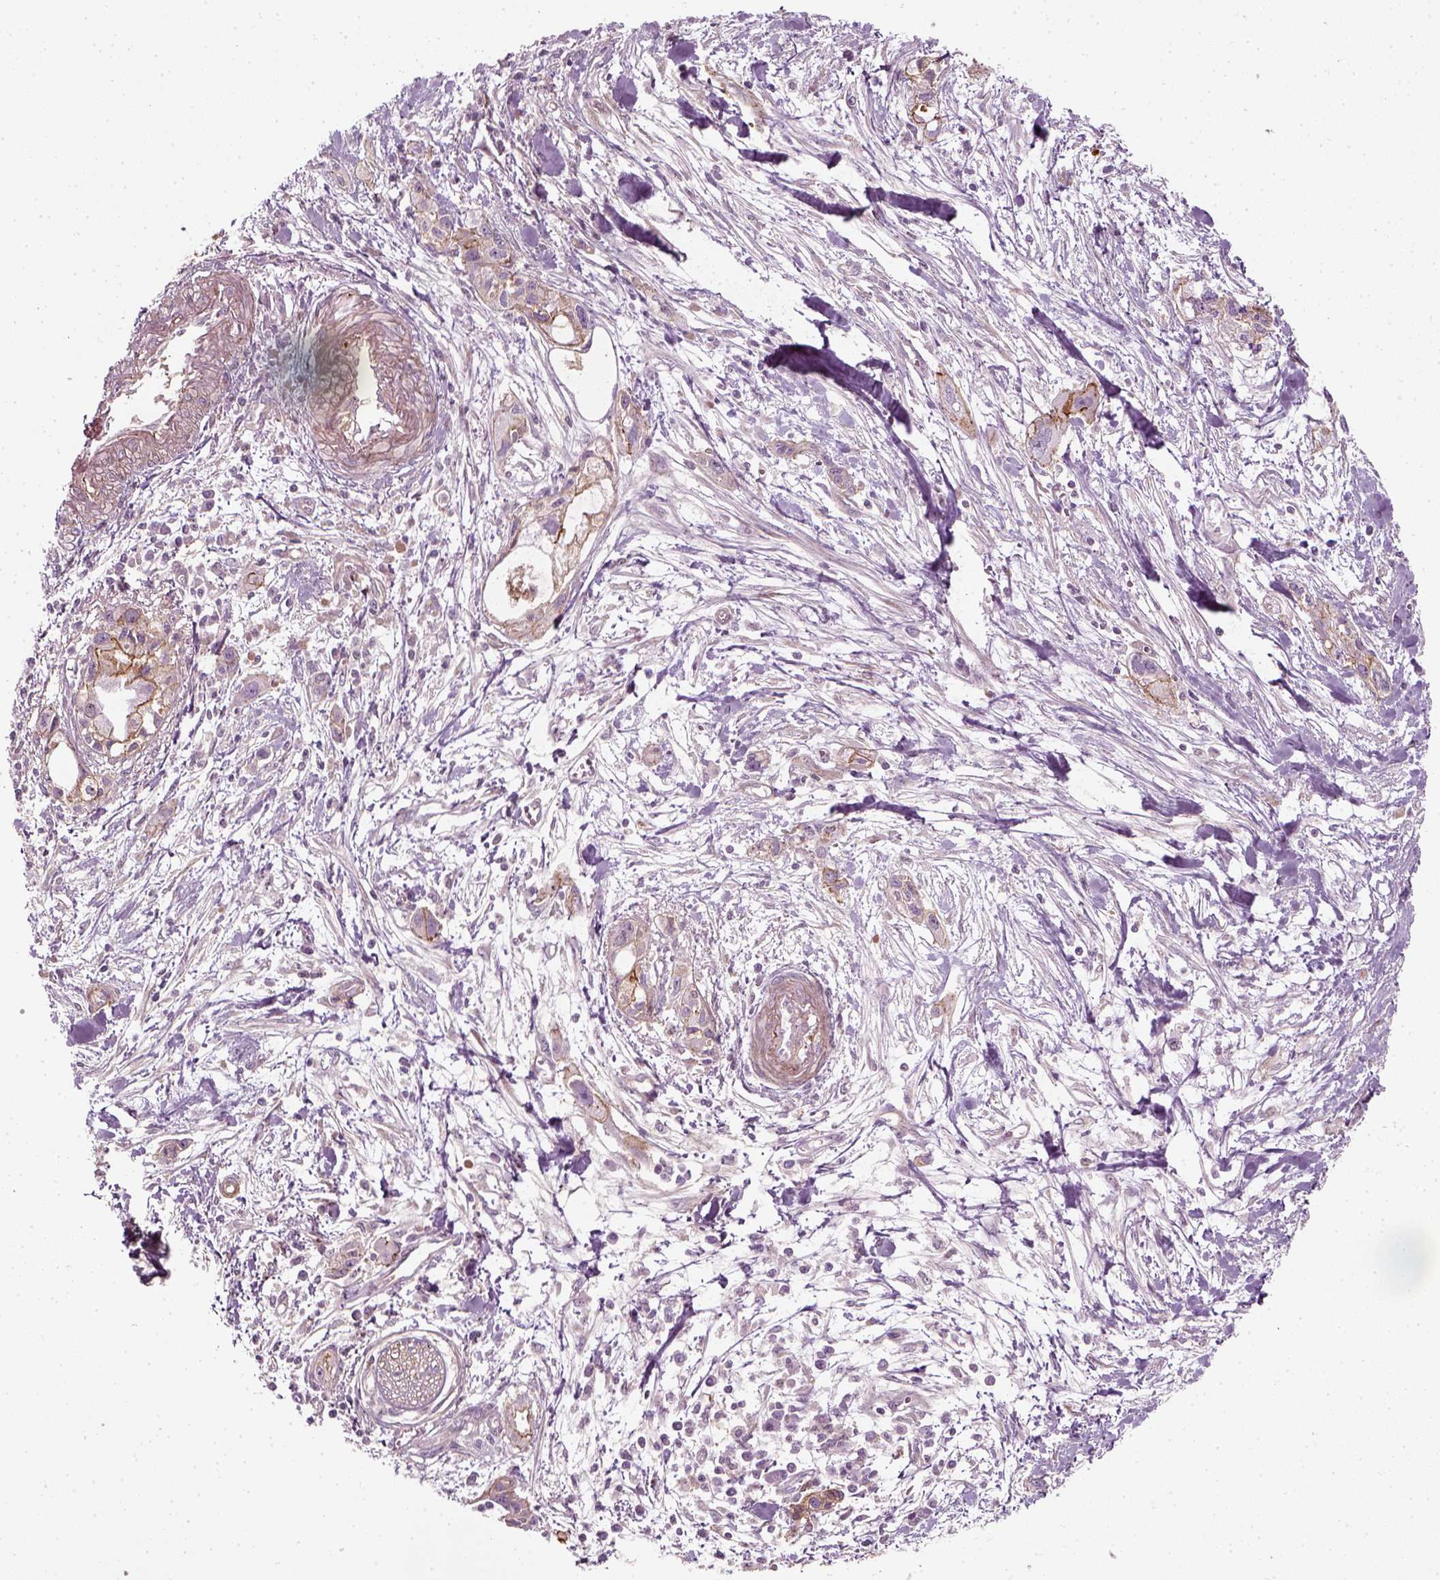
{"staining": {"intensity": "moderate", "quantity": "<25%", "location": "cytoplasmic/membranous"}, "tissue": "pancreatic cancer", "cell_type": "Tumor cells", "image_type": "cancer", "snomed": [{"axis": "morphology", "description": "Adenocarcinoma, NOS"}, {"axis": "topography", "description": "Pancreas"}], "caption": "Tumor cells demonstrate low levels of moderate cytoplasmic/membranous staining in approximately <25% of cells in human pancreatic cancer. The protein is stained brown, and the nuclei are stained in blue (DAB (3,3'-diaminobenzidine) IHC with brightfield microscopy, high magnification).", "gene": "NPTN", "patient": {"sex": "female", "age": 61}}